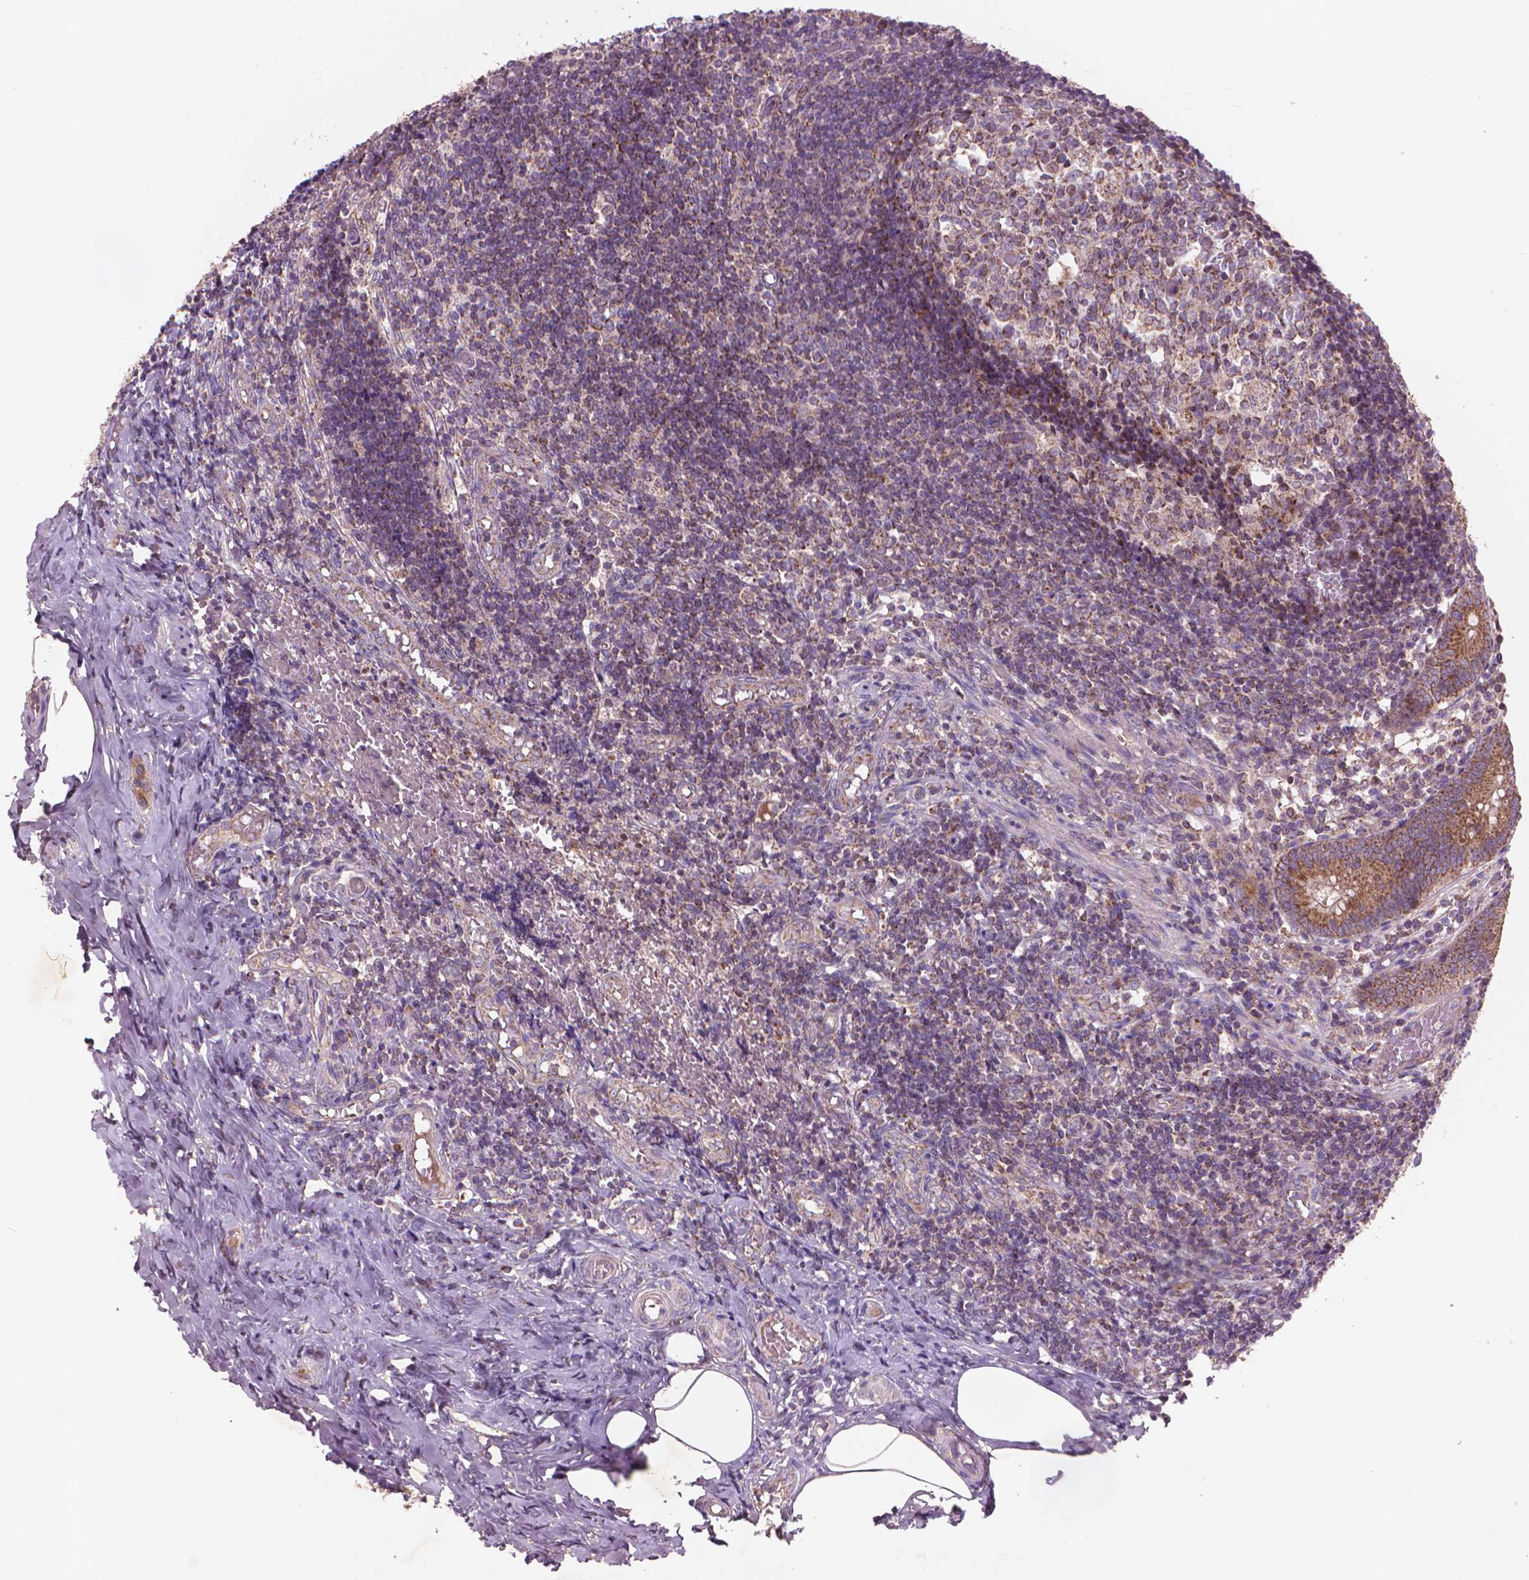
{"staining": {"intensity": "strong", "quantity": ">75%", "location": "cytoplasmic/membranous"}, "tissue": "appendix", "cell_type": "Glandular cells", "image_type": "normal", "snomed": [{"axis": "morphology", "description": "Normal tissue, NOS"}, {"axis": "topography", "description": "Appendix"}], "caption": "A high-resolution photomicrograph shows IHC staining of benign appendix, which reveals strong cytoplasmic/membranous positivity in about >75% of glandular cells.", "gene": "NLRX1", "patient": {"sex": "female", "age": 32}}